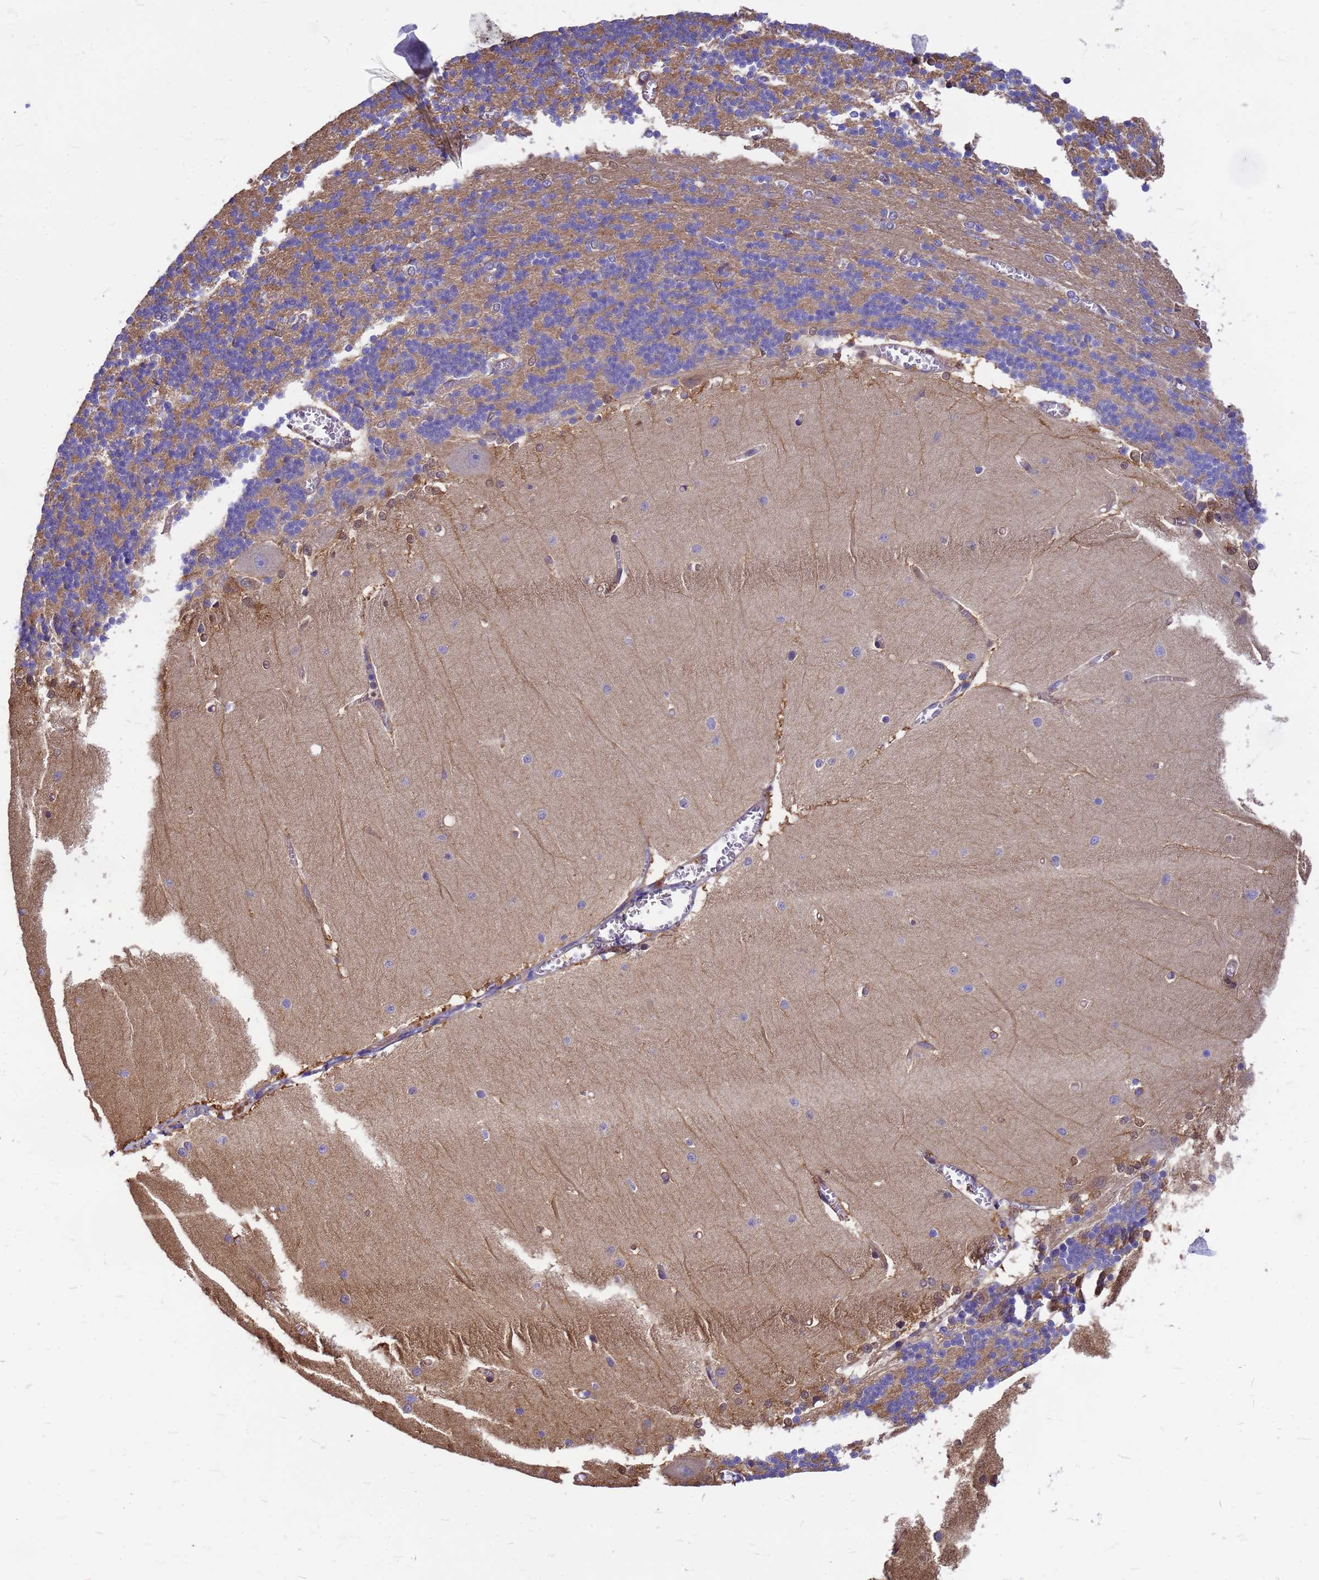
{"staining": {"intensity": "negative", "quantity": "none", "location": "none"}, "tissue": "cerebellum", "cell_type": "Cells in granular layer", "image_type": "normal", "snomed": [{"axis": "morphology", "description": "Normal tissue, NOS"}, {"axis": "topography", "description": "Cerebellum"}], "caption": "Protein analysis of normal cerebellum exhibits no significant positivity in cells in granular layer. (Brightfield microscopy of DAB (3,3'-diaminobenzidine) immunohistochemistry (IHC) at high magnification).", "gene": "GID4", "patient": {"sex": "male", "age": 37}}